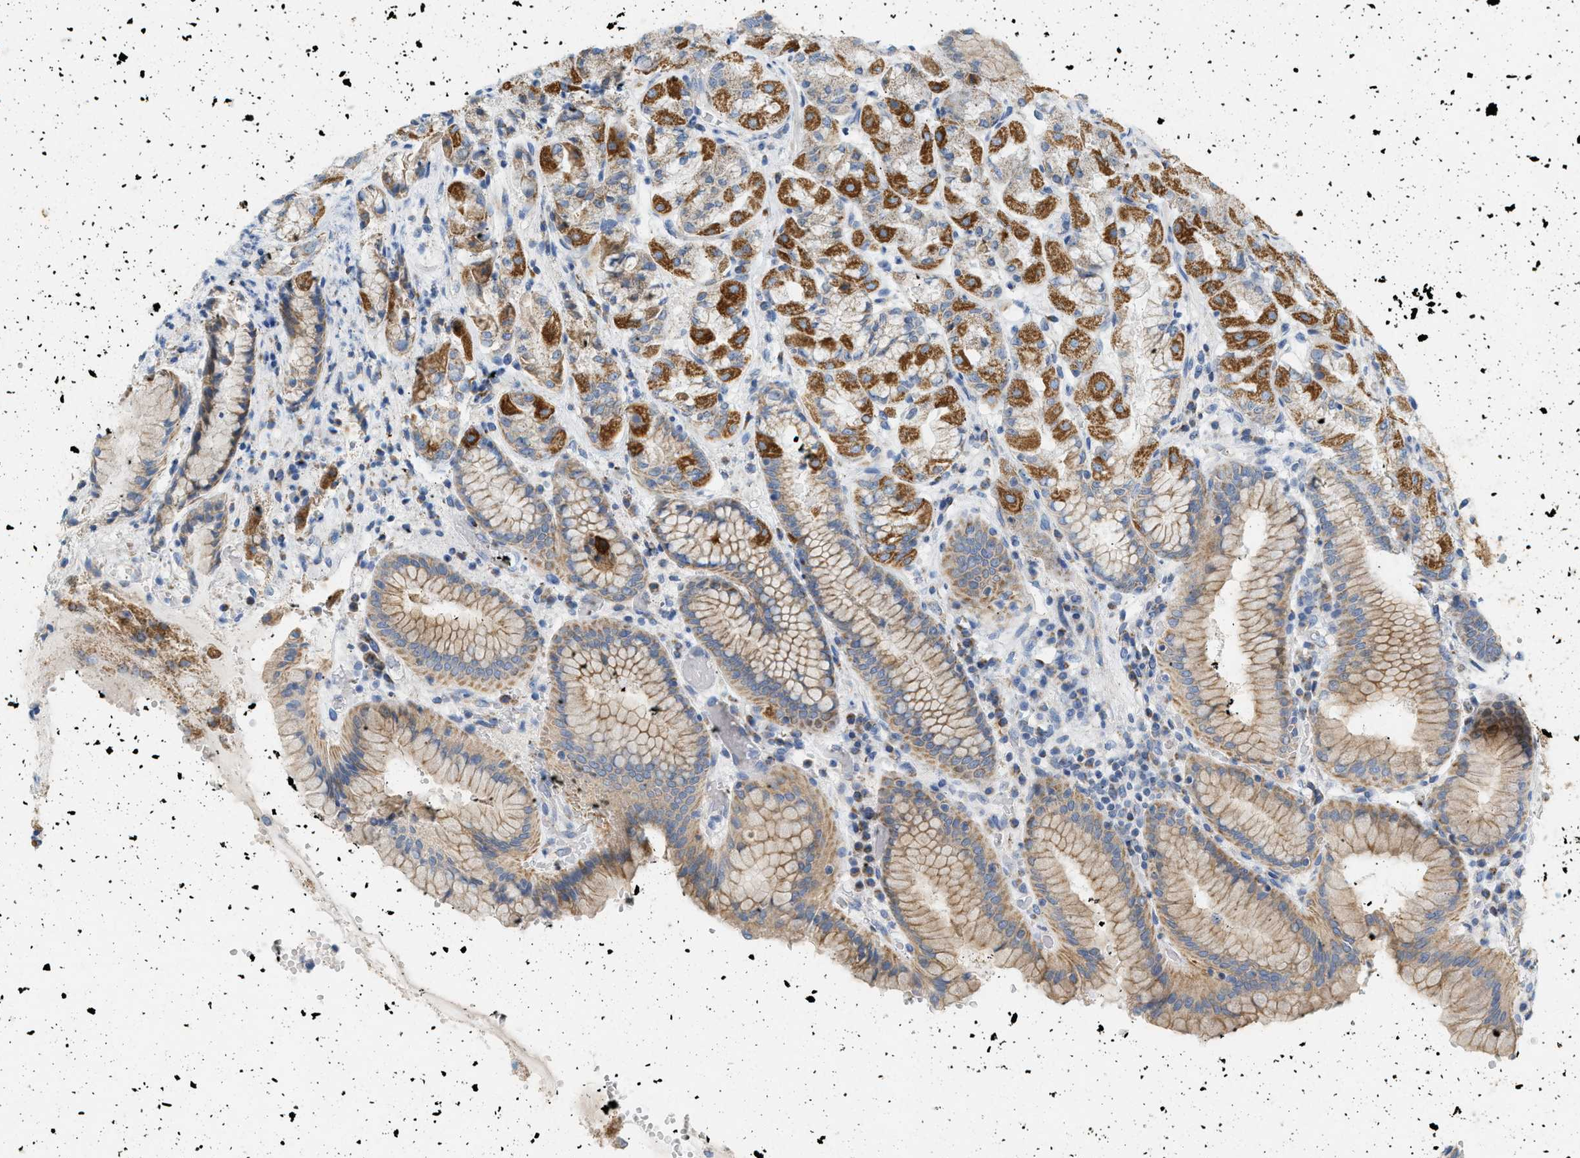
{"staining": {"intensity": "moderate", "quantity": ">75%", "location": "cytoplasmic/membranous"}, "tissue": "stomach", "cell_type": "Glandular cells", "image_type": "normal", "snomed": [{"axis": "morphology", "description": "Normal tissue, NOS"}, {"axis": "topography", "description": "Stomach"}, {"axis": "topography", "description": "Stomach, lower"}], "caption": "Glandular cells exhibit moderate cytoplasmic/membranous expression in about >75% of cells in normal stomach. (IHC, brightfield microscopy, high magnification).", "gene": "NDUFS8", "patient": {"sex": "female", "age": 56}}